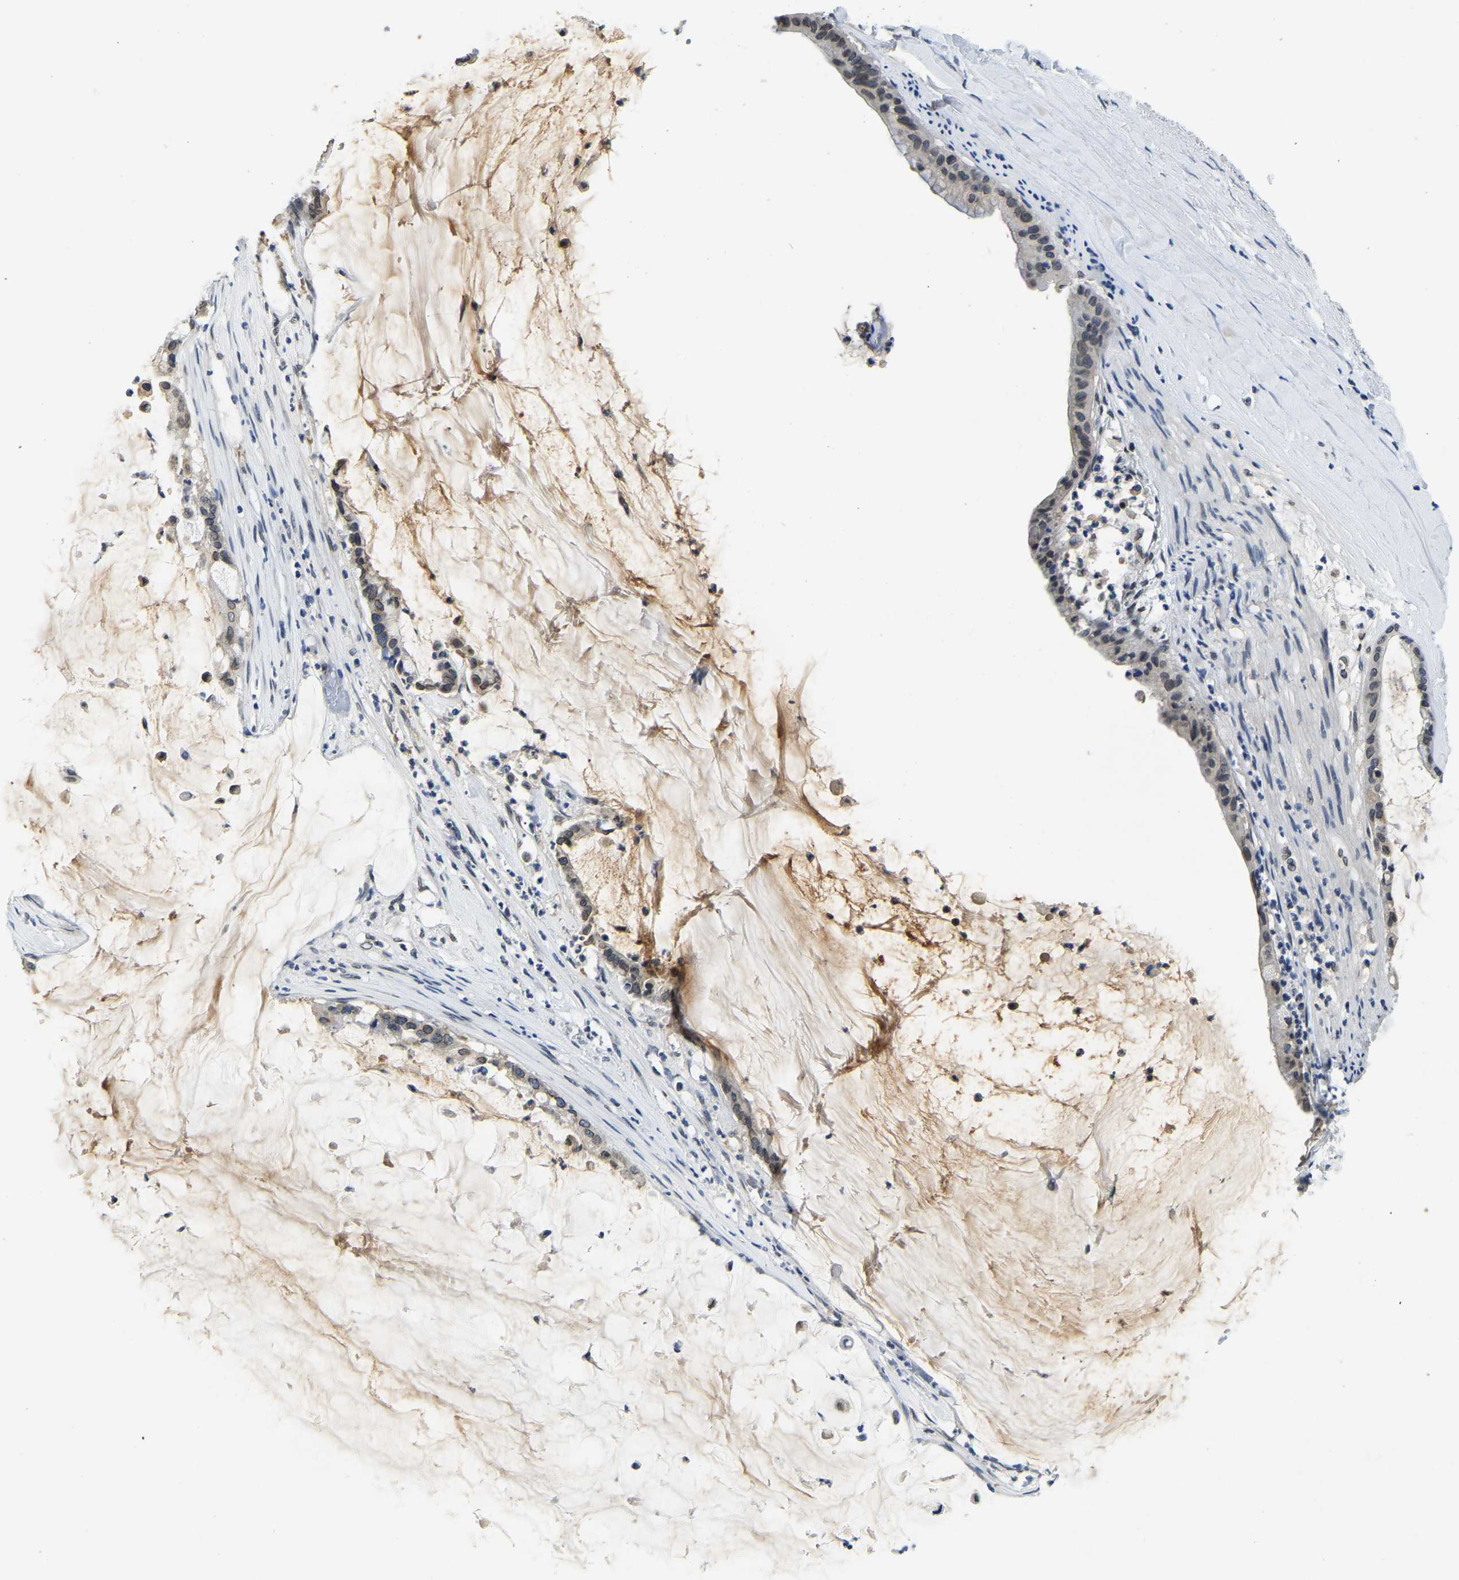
{"staining": {"intensity": "weak", "quantity": ">75%", "location": "cytoplasmic/membranous,nuclear"}, "tissue": "pancreatic cancer", "cell_type": "Tumor cells", "image_type": "cancer", "snomed": [{"axis": "morphology", "description": "Adenocarcinoma, NOS"}, {"axis": "topography", "description": "Pancreas"}], "caption": "Immunohistochemical staining of human pancreatic cancer (adenocarcinoma) displays low levels of weak cytoplasmic/membranous and nuclear protein positivity in approximately >75% of tumor cells. (IHC, brightfield microscopy, high magnification).", "gene": "RANBP2", "patient": {"sex": "male", "age": 41}}